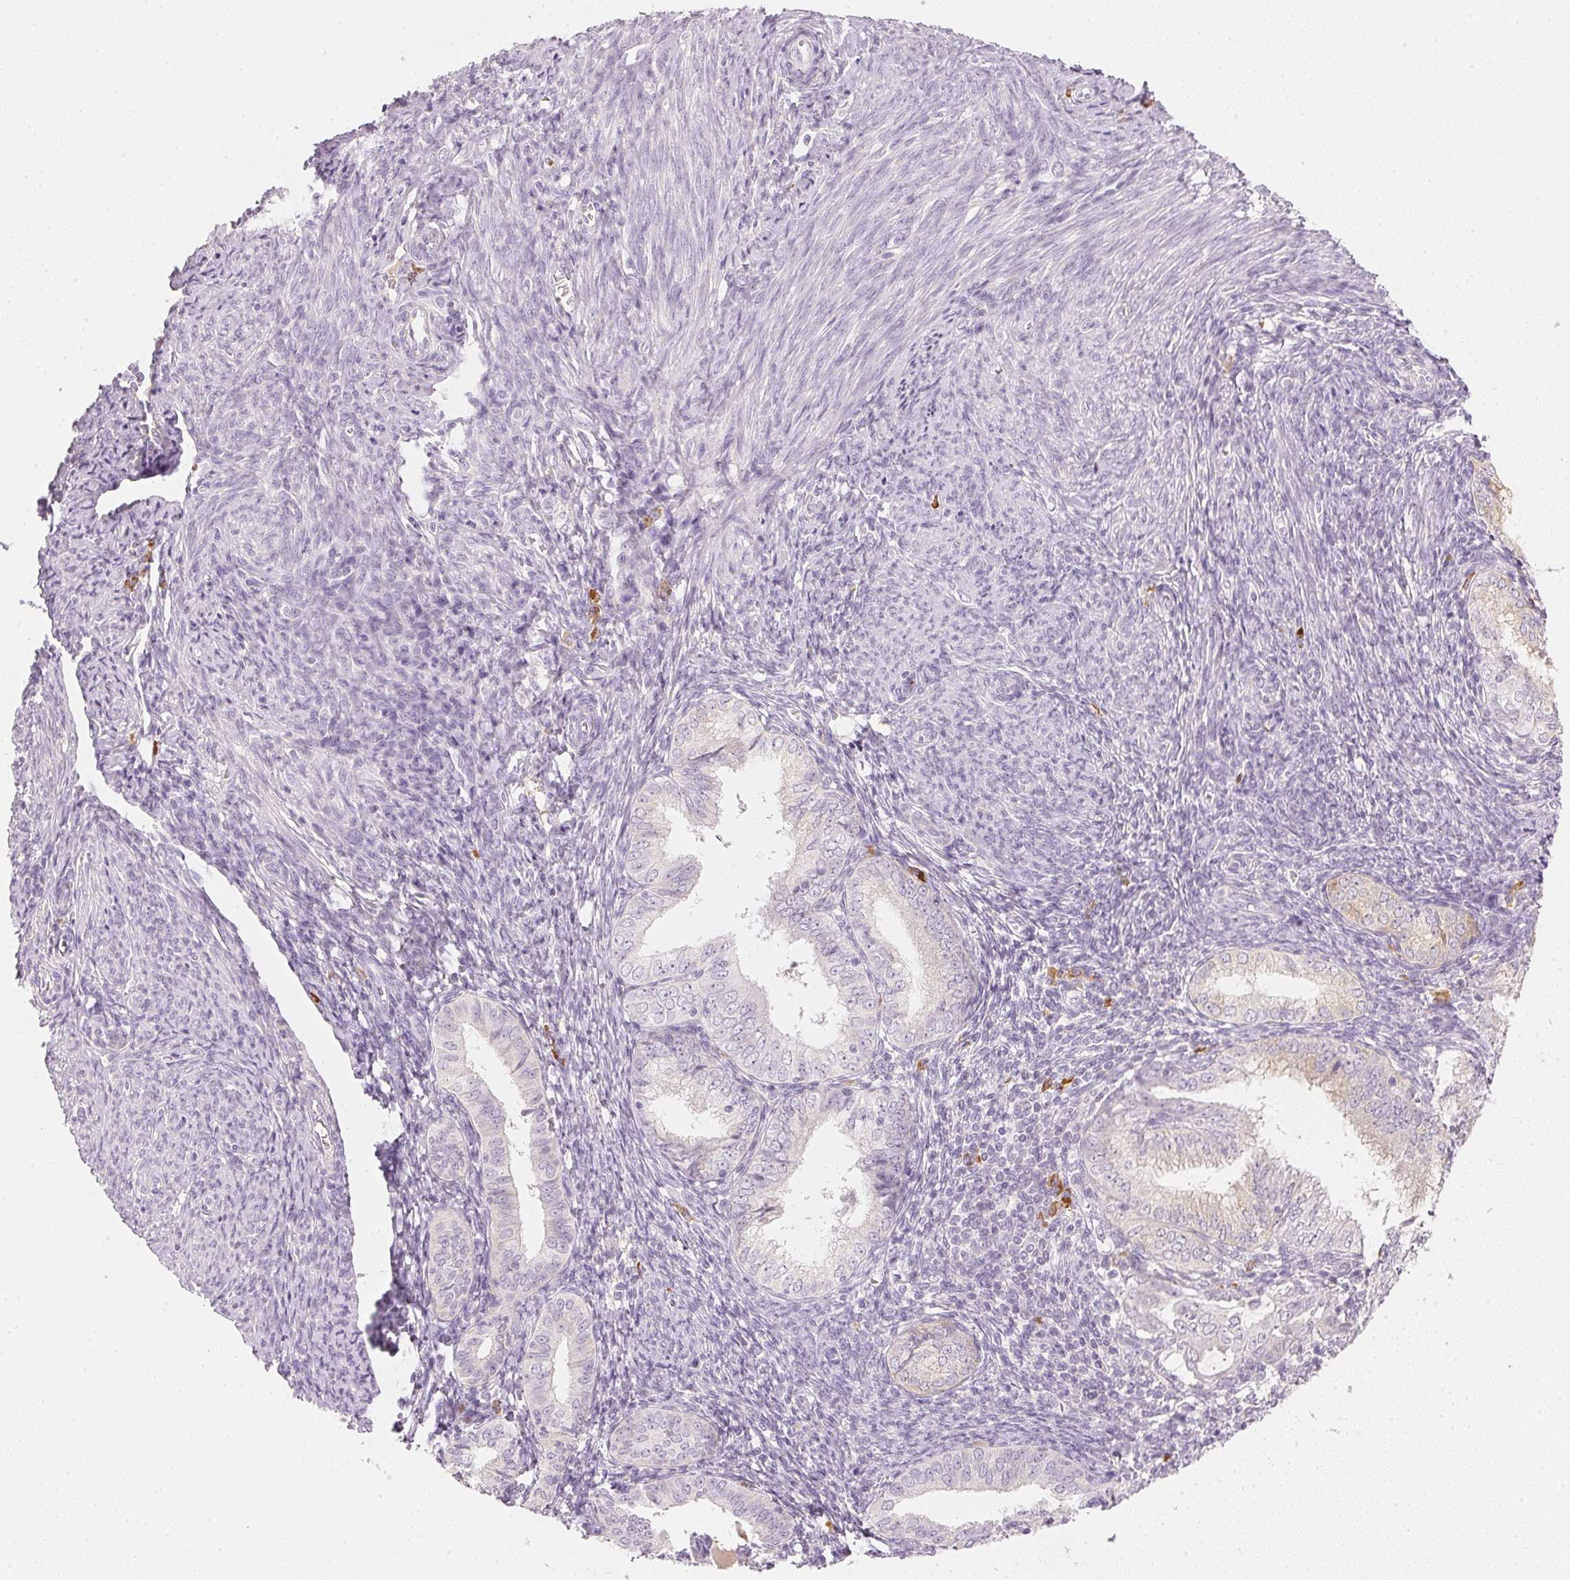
{"staining": {"intensity": "weak", "quantity": "<25%", "location": "cytoplasmic/membranous"}, "tissue": "endometrial cancer", "cell_type": "Tumor cells", "image_type": "cancer", "snomed": [{"axis": "morphology", "description": "Adenocarcinoma, NOS"}, {"axis": "topography", "description": "Endometrium"}], "caption": "DAB immunohistochemical staining of endometrial adenocarcinoma reveals no significant expression in tumor cells. (Brightfield microscopy of DAB (3,3'-diaminobenzidine) immunohistochemistry at high magnification).", "gene": "RMDN2", "patient": {"sex": "female", "age": 55}}